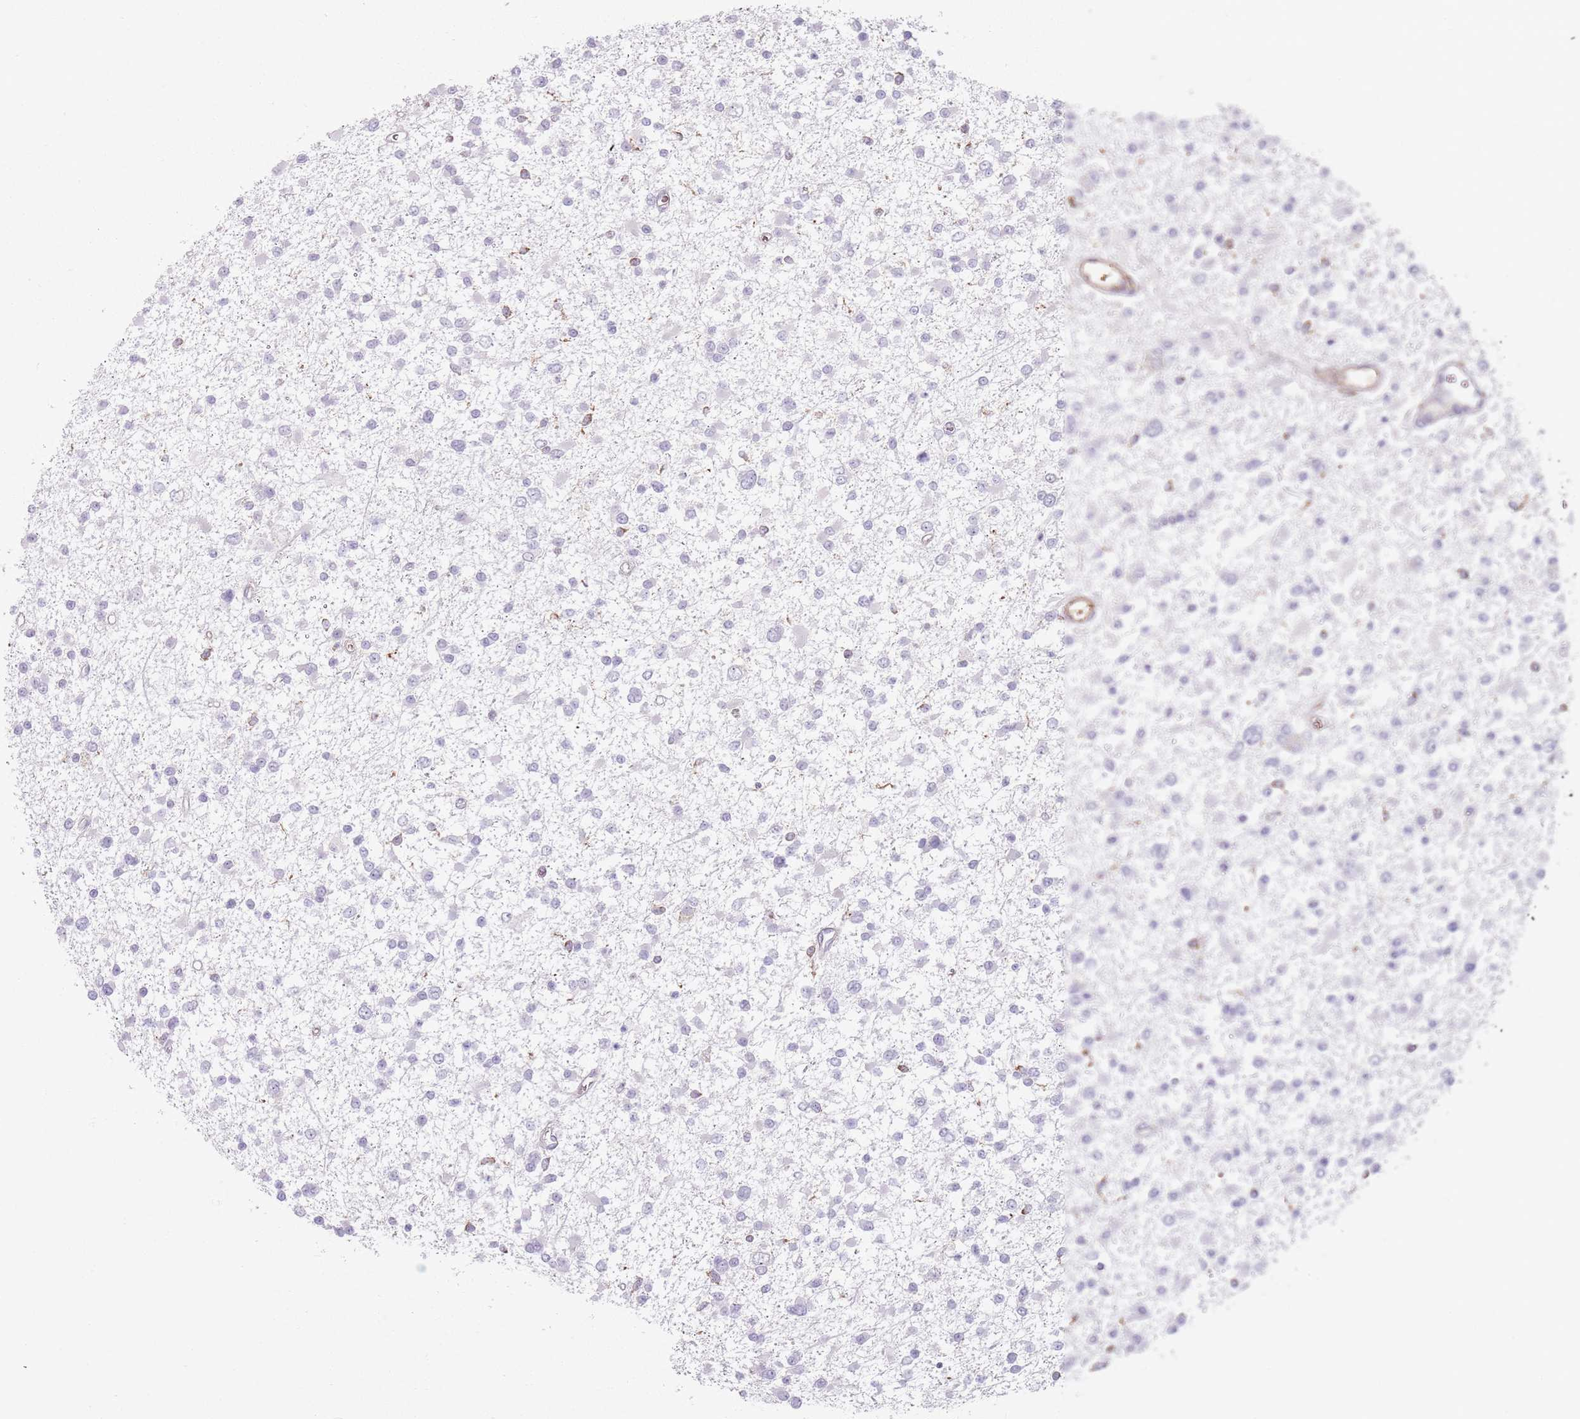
{"staining": {"intensity": "negative", "quantity": "none", "location": "none"}, "tissue": "glioma", "cell_type": "Tumor cells", "image_type": "cancer", "snomed": [{"axis": "morphology", "description": "Glioma, malignant, Low grade"}, {"axis": "topography", "description": "Brain"}], "caption": "The histopathology image reveals no staining of tumor cells in glioma. (DAB IHC, high magnification).", "gene": "COLGALT1", "patient": {"sex": "female", "age": 22}}